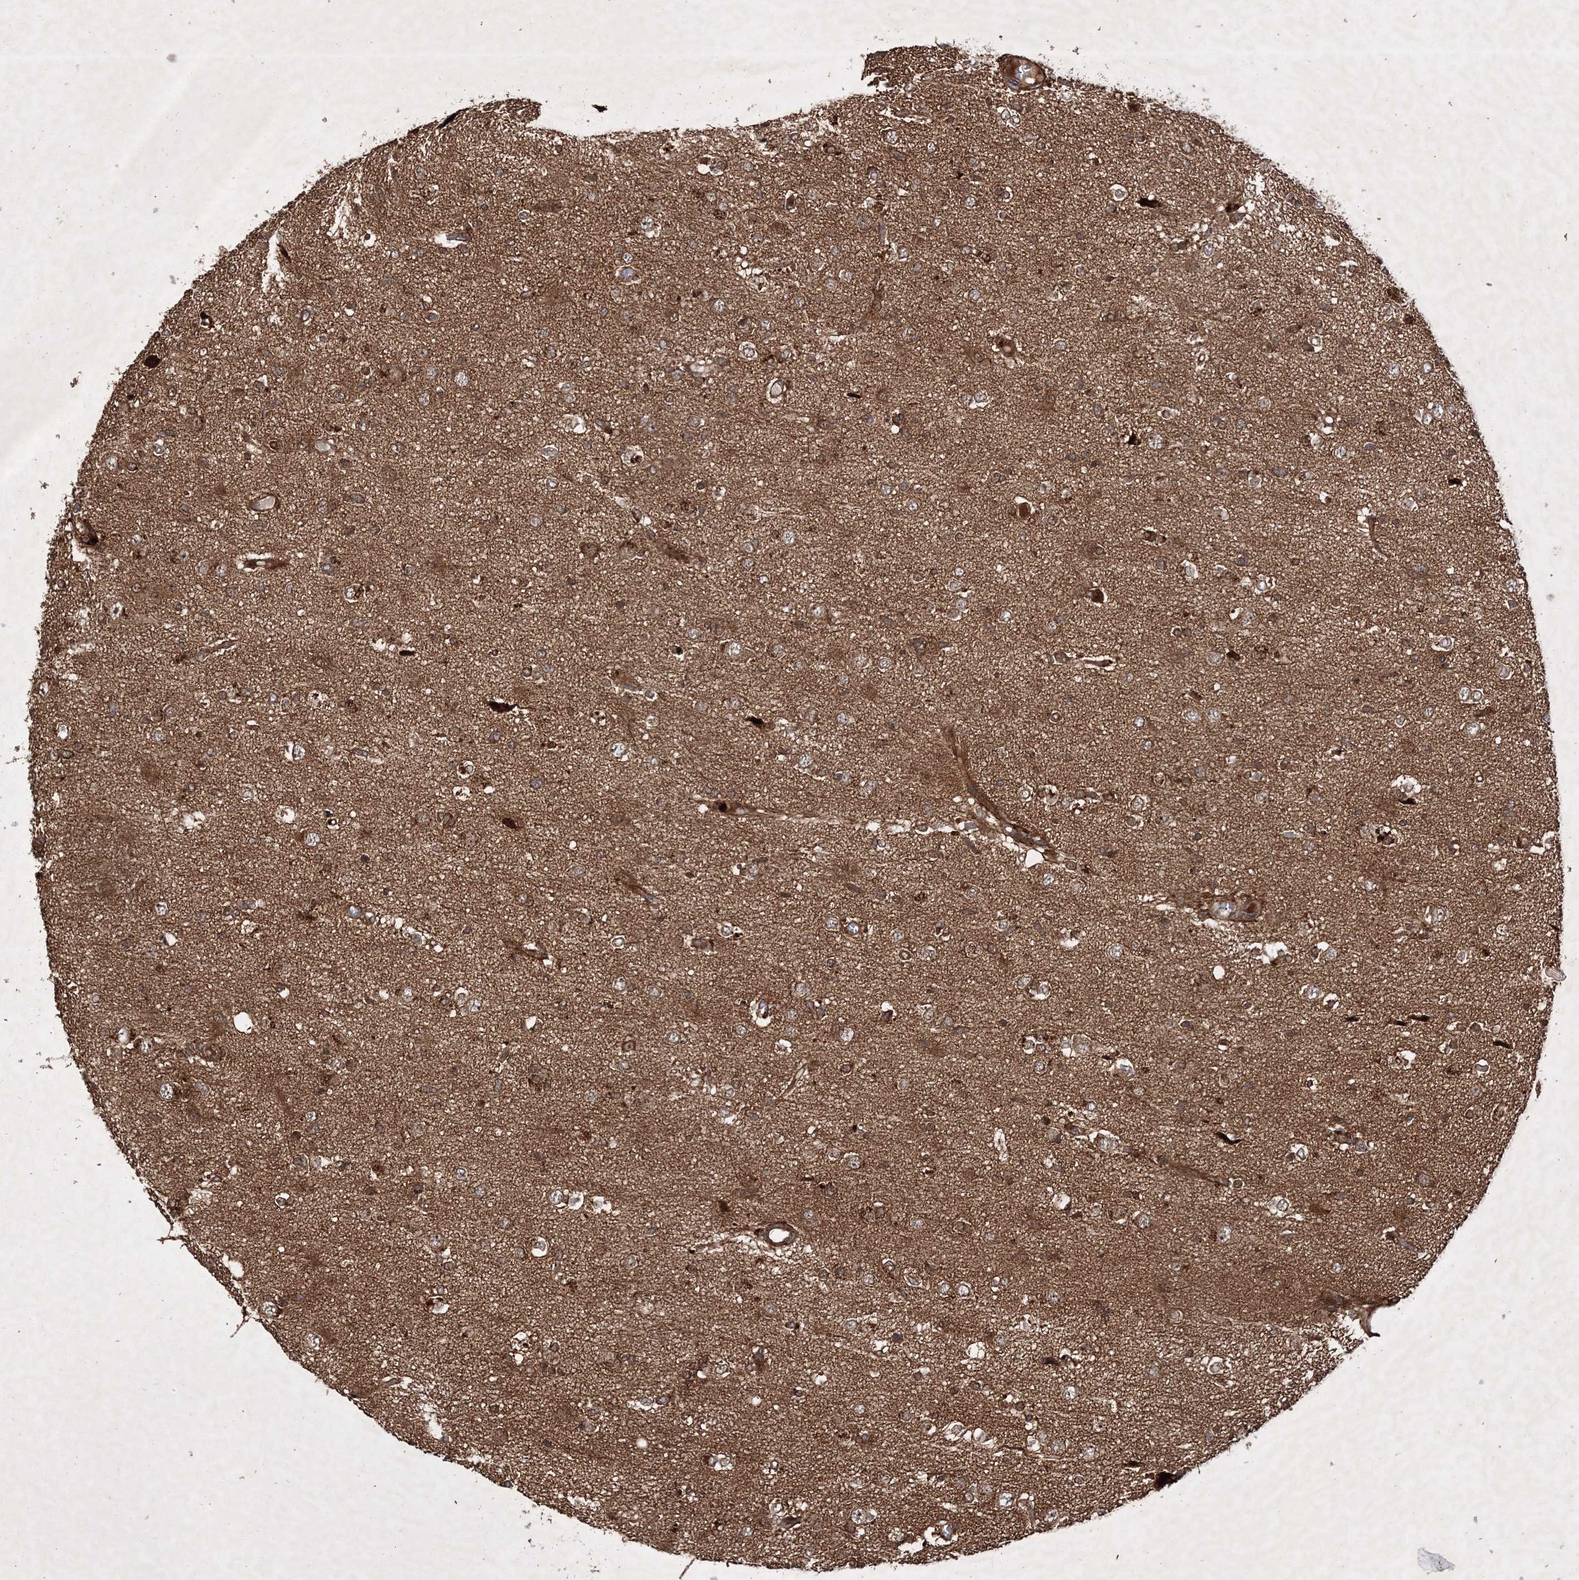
{"staining": {"intensity": "strong", "quantity": ">75%", "location": "cytoplasmic/membranous"}, "tissue": "glioma", "cell_type": "Tumor cells", "image_type": "cancer", "snomed": [{"axis": "morphology", "description": "Glioma, malignant, High grade"}, {"axis": "topography", "description": "Brain"}], "caption": "IHC image of human malignant high-grade glioma stained for a protein (brown), which demonstrates high levels of strong cytoplasmic/membranous staining in about >75% of tumor cells.", "gene": "DNAJC13", "patient": {"sex": "female", "age": 59}}